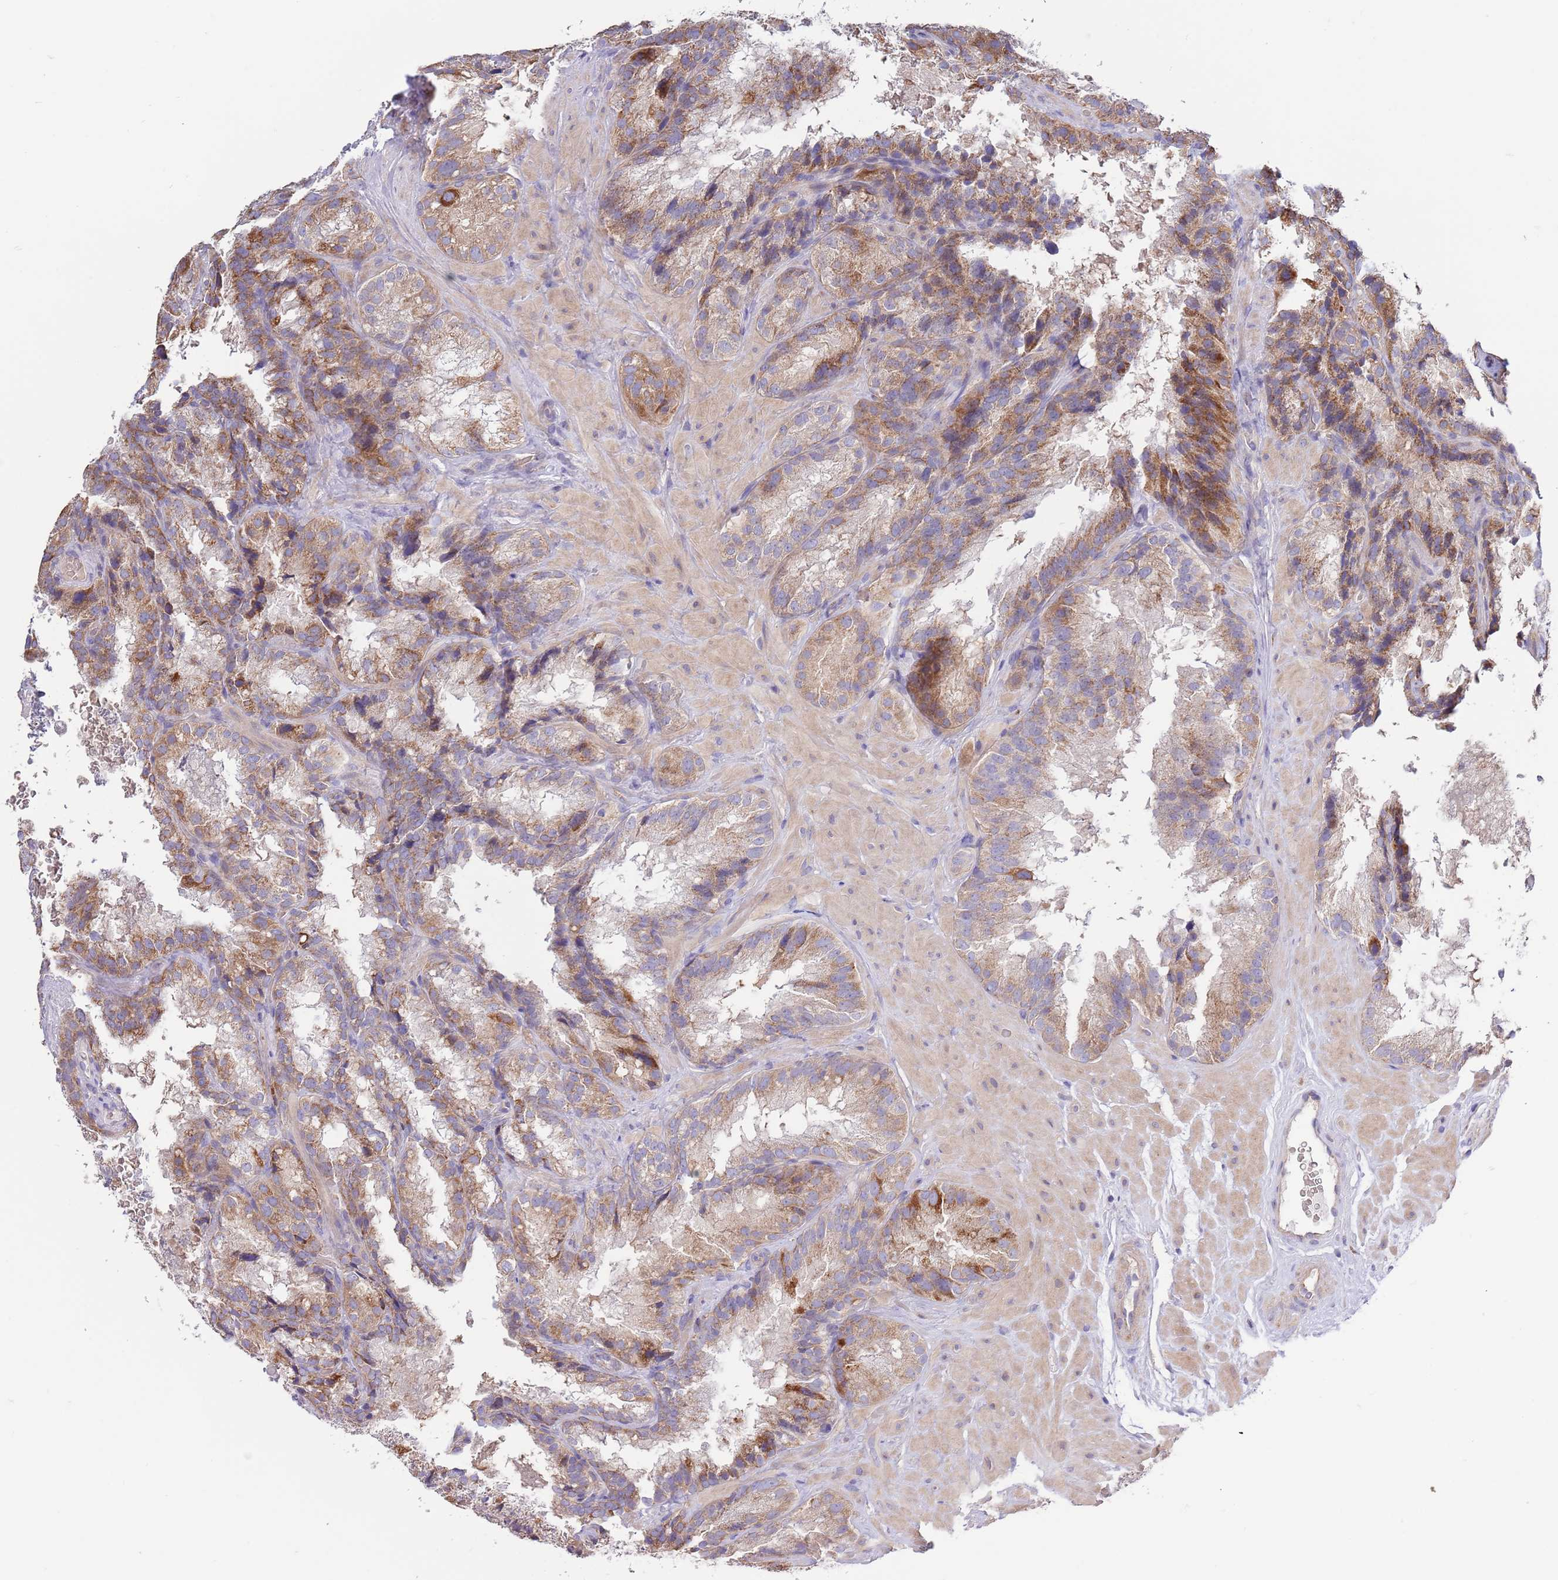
{"staining": {"intensity": "moderate", "quantity": ">75%", "location": "cytoplasmic/membranous"}, "tissue": "seminal vesicle", "cell_type": "Glandular cells", "image_type": "normal", "snomed": [{"axis": "morphology", "description": "Normal tissue, NOS"}, {"axis": "topography", "description": "Seminal veicle"}], "caption": "Benign seminal vesicle was stained to show a protein in brown. There is medium levels of moderate cytoplasmic/membranous staining in about >75% of glandular cells. The protein of interest is stained brown, and the nuclei are stained in blue (DAB (3,3'-diaminobenzidine) IHC with brightfield microscopy, high magnification).", "gene": "LIPJ", "patient": {"sex": "male", "age": 58}}